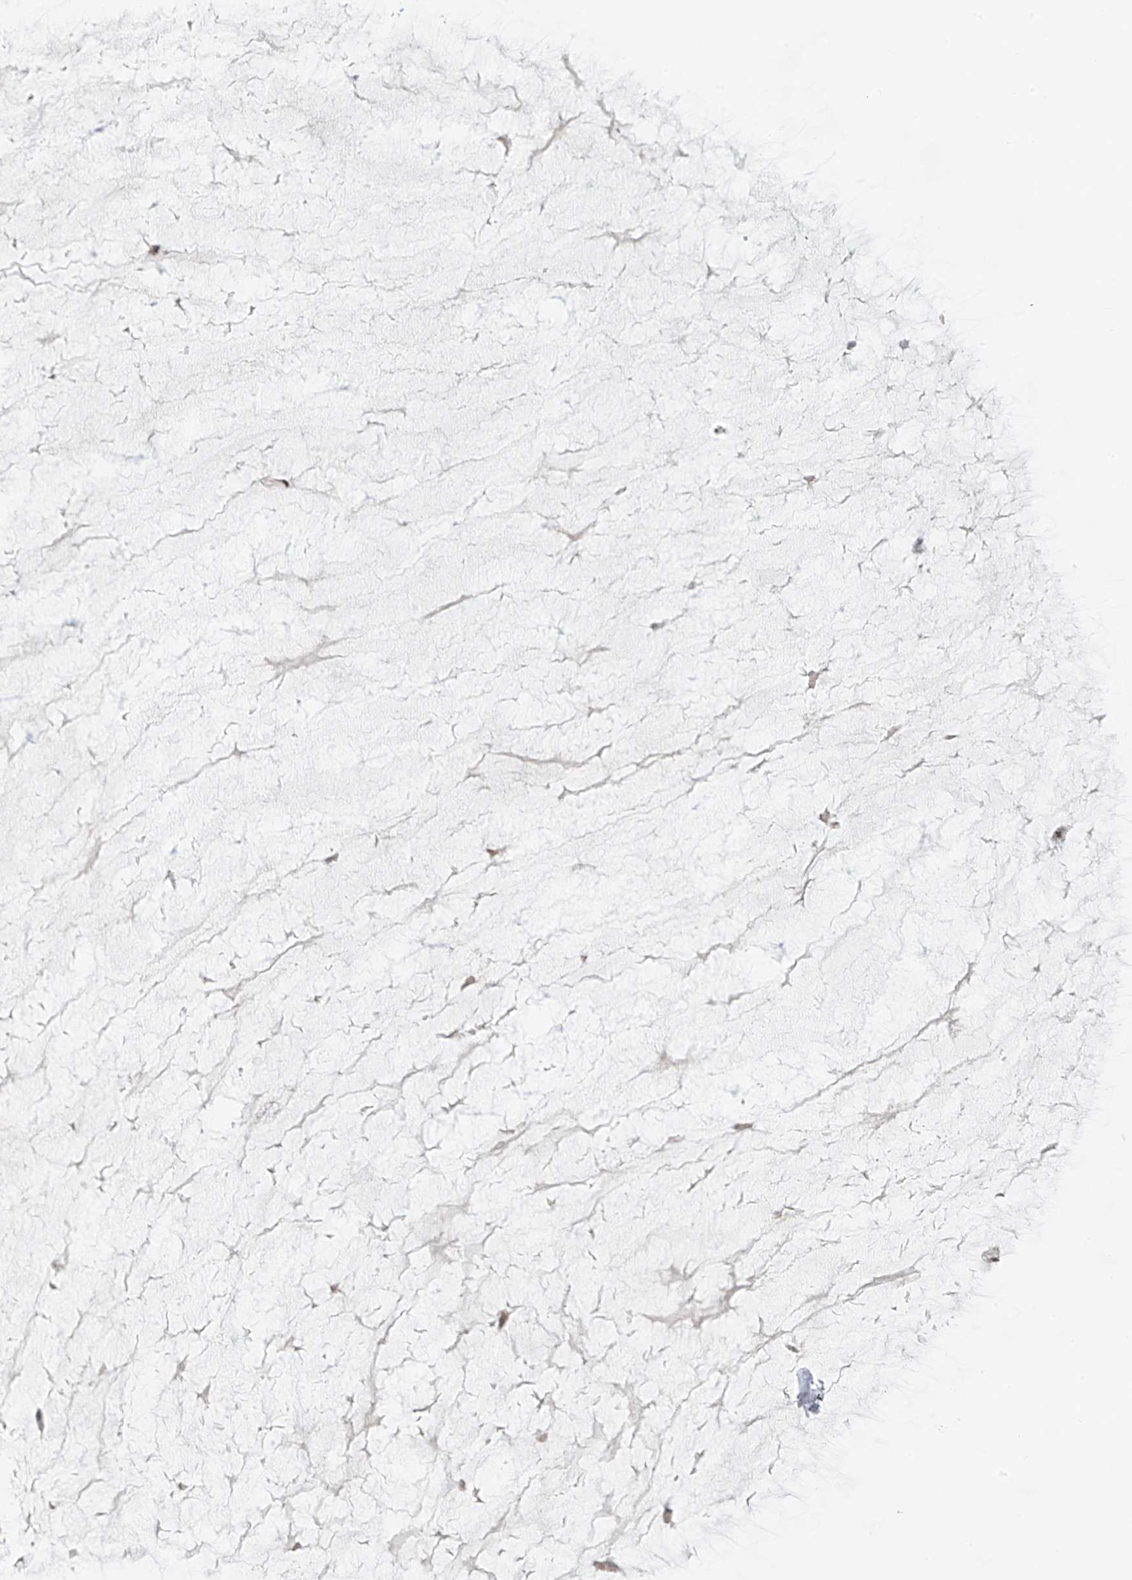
{"staining": {"intensity": "moderate", "quantity": ">75%", "location": "nuclear"}, "tissue": "ovarian cancer", "cell_type": "Tumor cells", "image_type": "cancer", "snomed": [{"axis": "morphology", "description": "Cystadenocarcinoma, mucinous, NOS"}, {"axis": "topography", "description": "Ovary"}], "caption": "Protein expression analysis of human ovarian mucinous cystadenocarcinoma reveals moderate nuclear staining in approximately >75% of tumor cells. (DAB (3,3'-diaminobenzidine) IHC with brightfield microscopy, high magnification).", "gene": "ZNF514", "patient": {"sex": "female", "age": 37}}